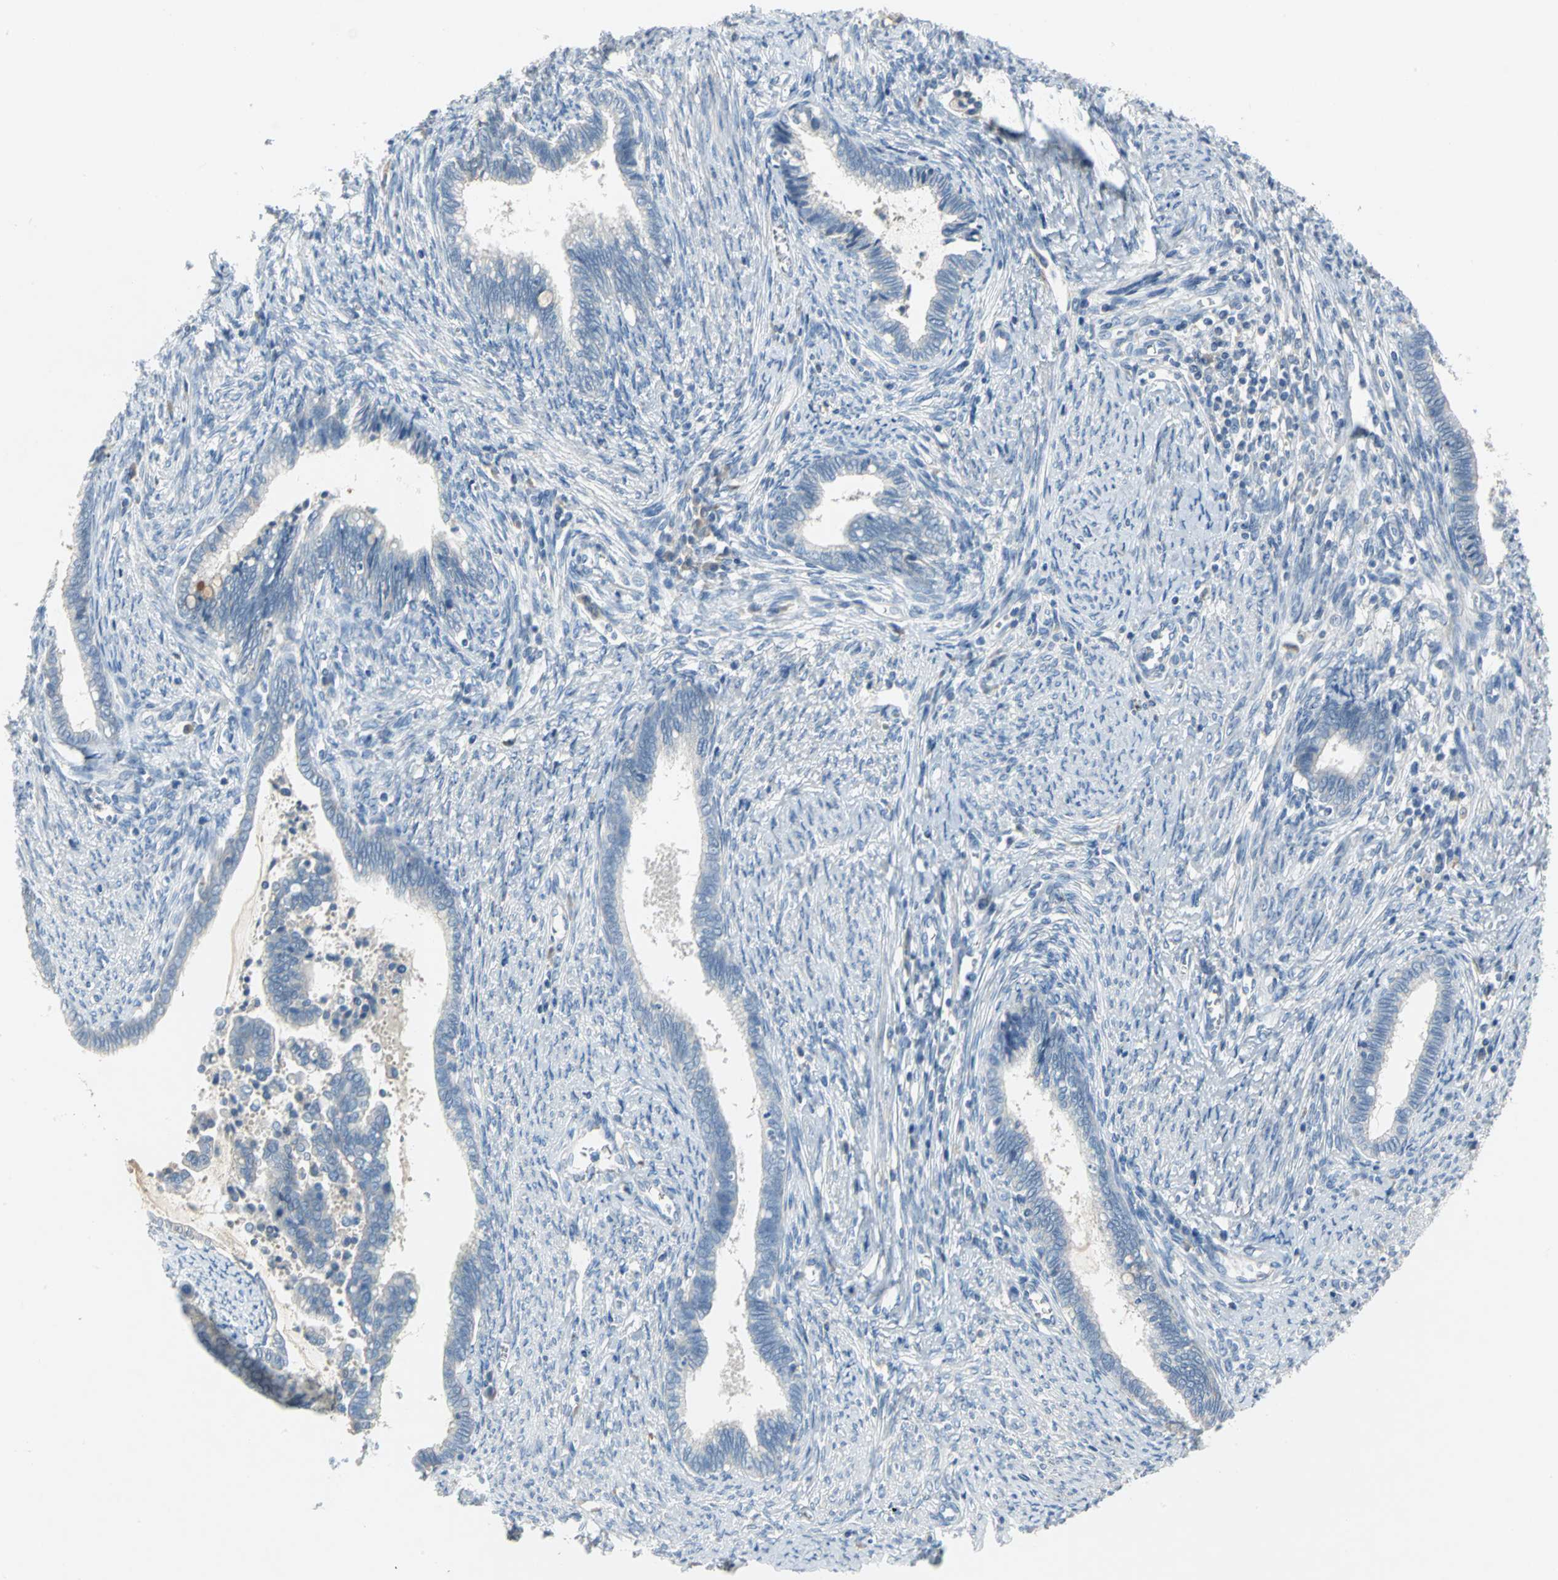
{"staining": {"intensity": "negative", "quantity": "none", "location": "none"}, "tissue": "cervical cancer", "cell_type": "Tumor cells", "image_type": "cancer", "snomed": [{"axis": "morphology", "description": "Adenocarcinoma, NOS"}, {"axis": "topography", "description": "Cervix"}], "caption": "The photomicrograph shows no significant expression in tumor cells of adenocarcinoma (cervical).", "gene": "PTGDS", "patient": {"sex": "female", "age": 44}}